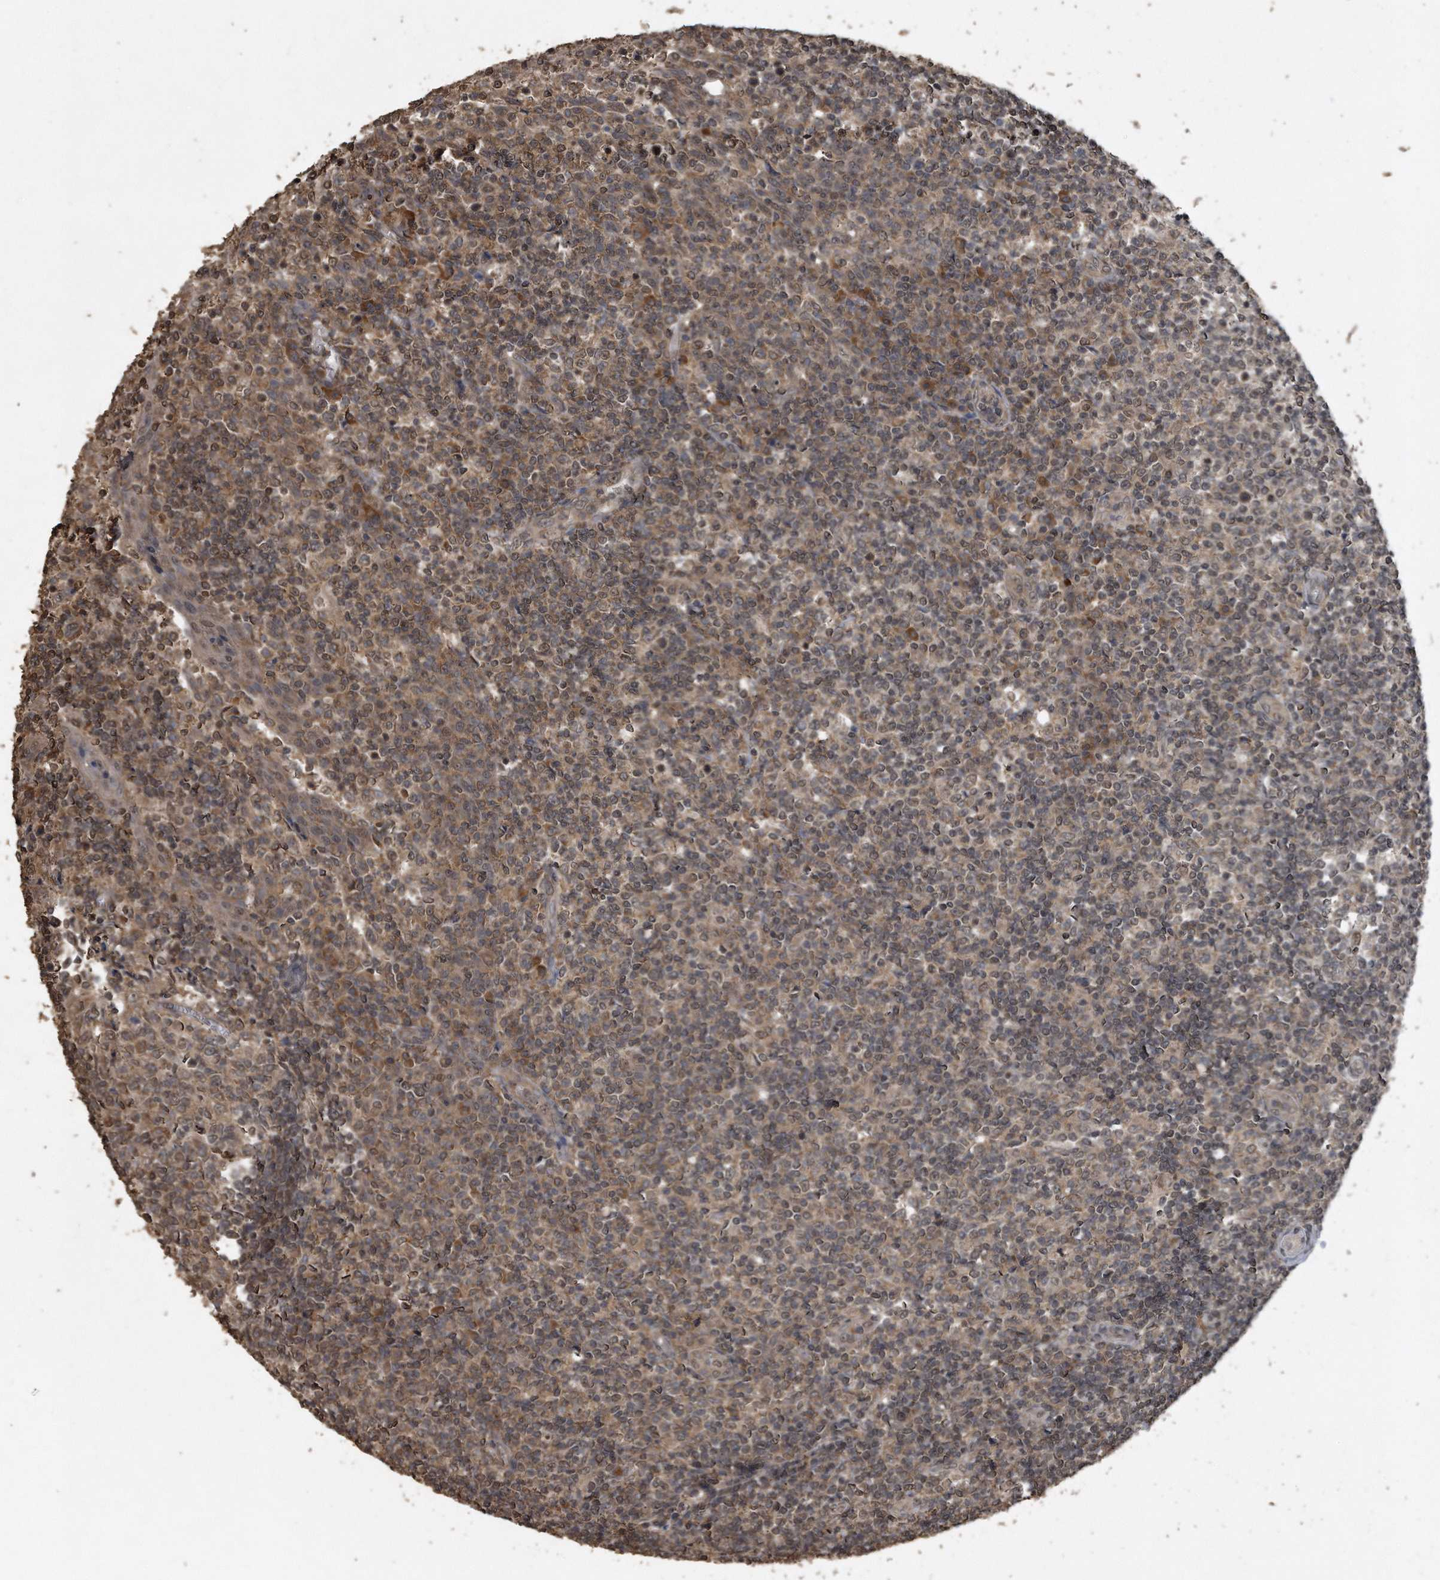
{"staining": {"intensity": "weak", "quantity": ">75%", "location": "nuclear"}, "tissue": "tonsil", "cell_type": "Germinal center cells", "image_type": "normal", "snomed": [{"axis": "morphology", "description": "Normal tissue, NOS"}, {"axis": "topography", "description": "Tonsil"}], "caption": "DAB immunohistochemical staining of benign tonsil reveals weak nuclear protein positivity in about >75% of germinal center cells.", "gene": "CRYZL1", "patient": {"sex": "female", "age": 19}}